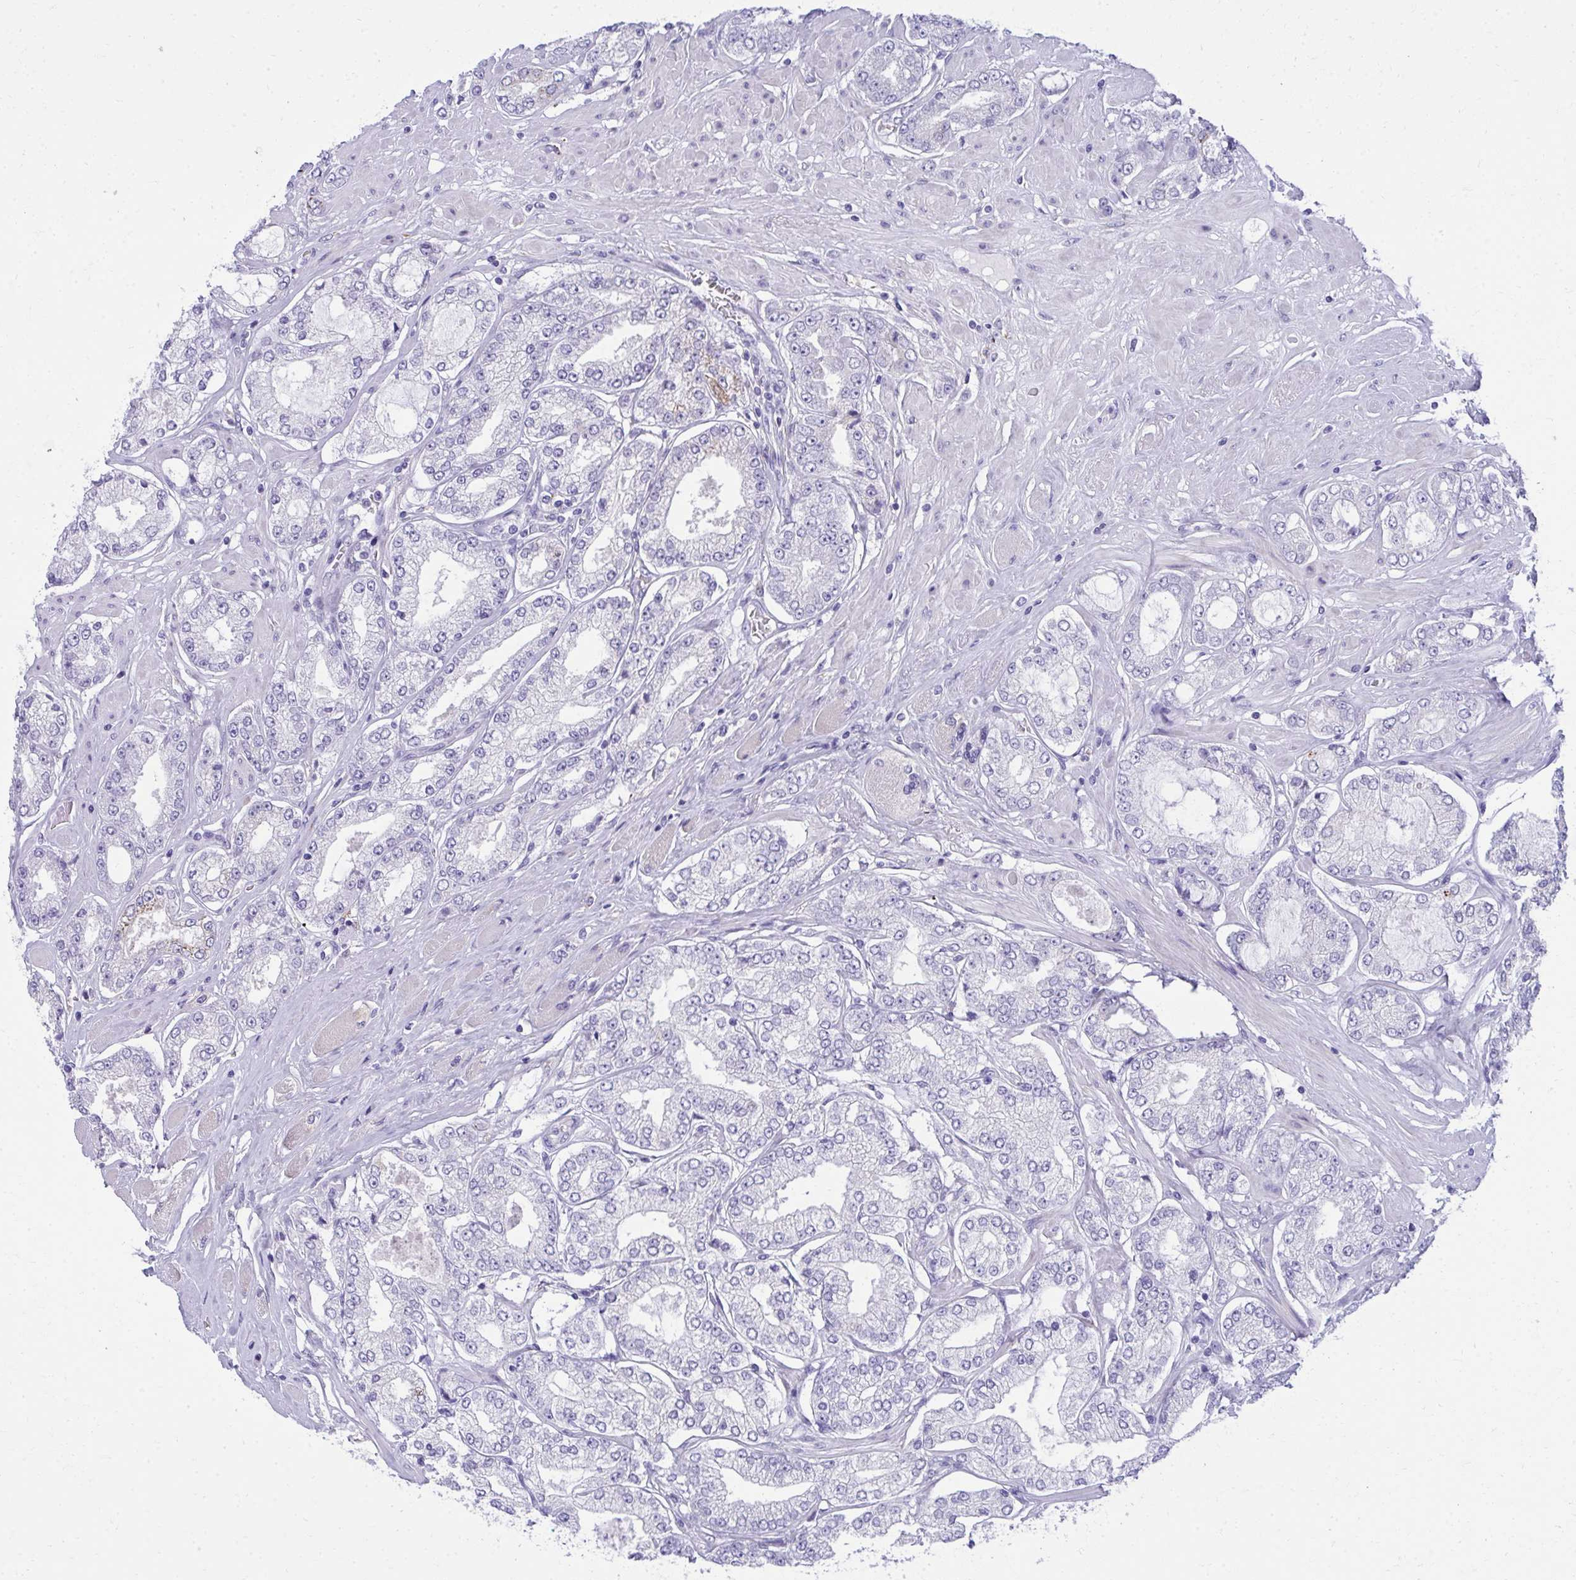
{"staining": {"intensity": "negative", "quantity": "none", "location": "none"}, "tissue": "prostate cancer", "cell_type": "Tumor cells", "image_type": "cancer", "snomed": [{"axis": "morphology", "description": "Adenocarcinoma, High grade"}, {"axis": "topography", "description": "Prostate"}], "caption": "This is an IHC image of prostate cancer. There is no expression in tumor cells.", "gene": "AIG1", "patient": {"sex": "male", "age": 68}}